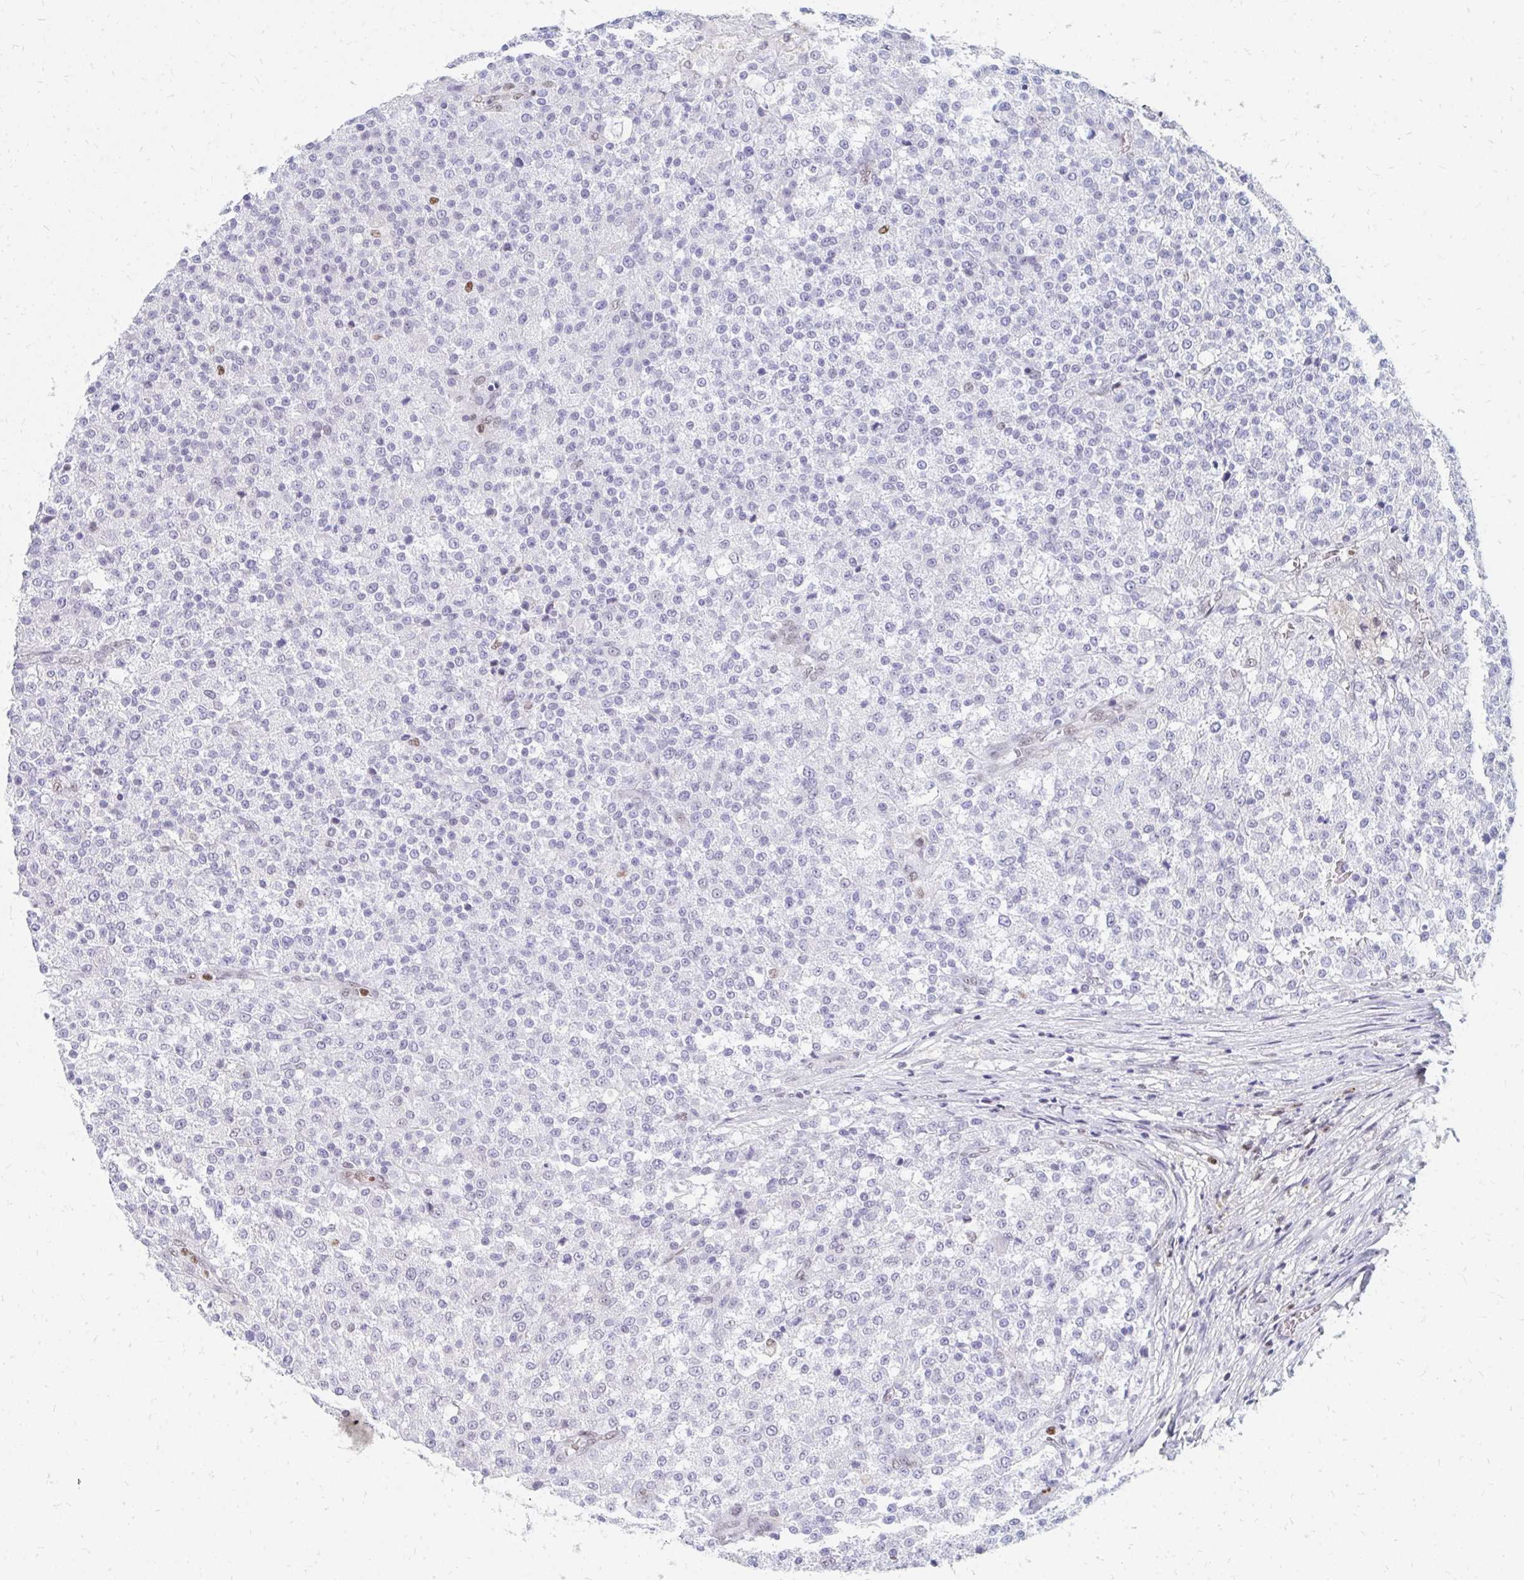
{"staining": {"intensity": "negative", "quantity": "none", "location": "none"}, "tissue": "testis cancer", "cell_type": "Tumor cells", "image_type": "cancer", "snomed": [{"axis": "morphology", "description": "Seminoma, NOS"}, {"axis": "topography", "description": "Testis"}], "caption": "The photomicrograph reveals no staining of tumor cells in testis seminoma.", "gene": "PLK3", "patient": {"sex": "male", "age": 59}}